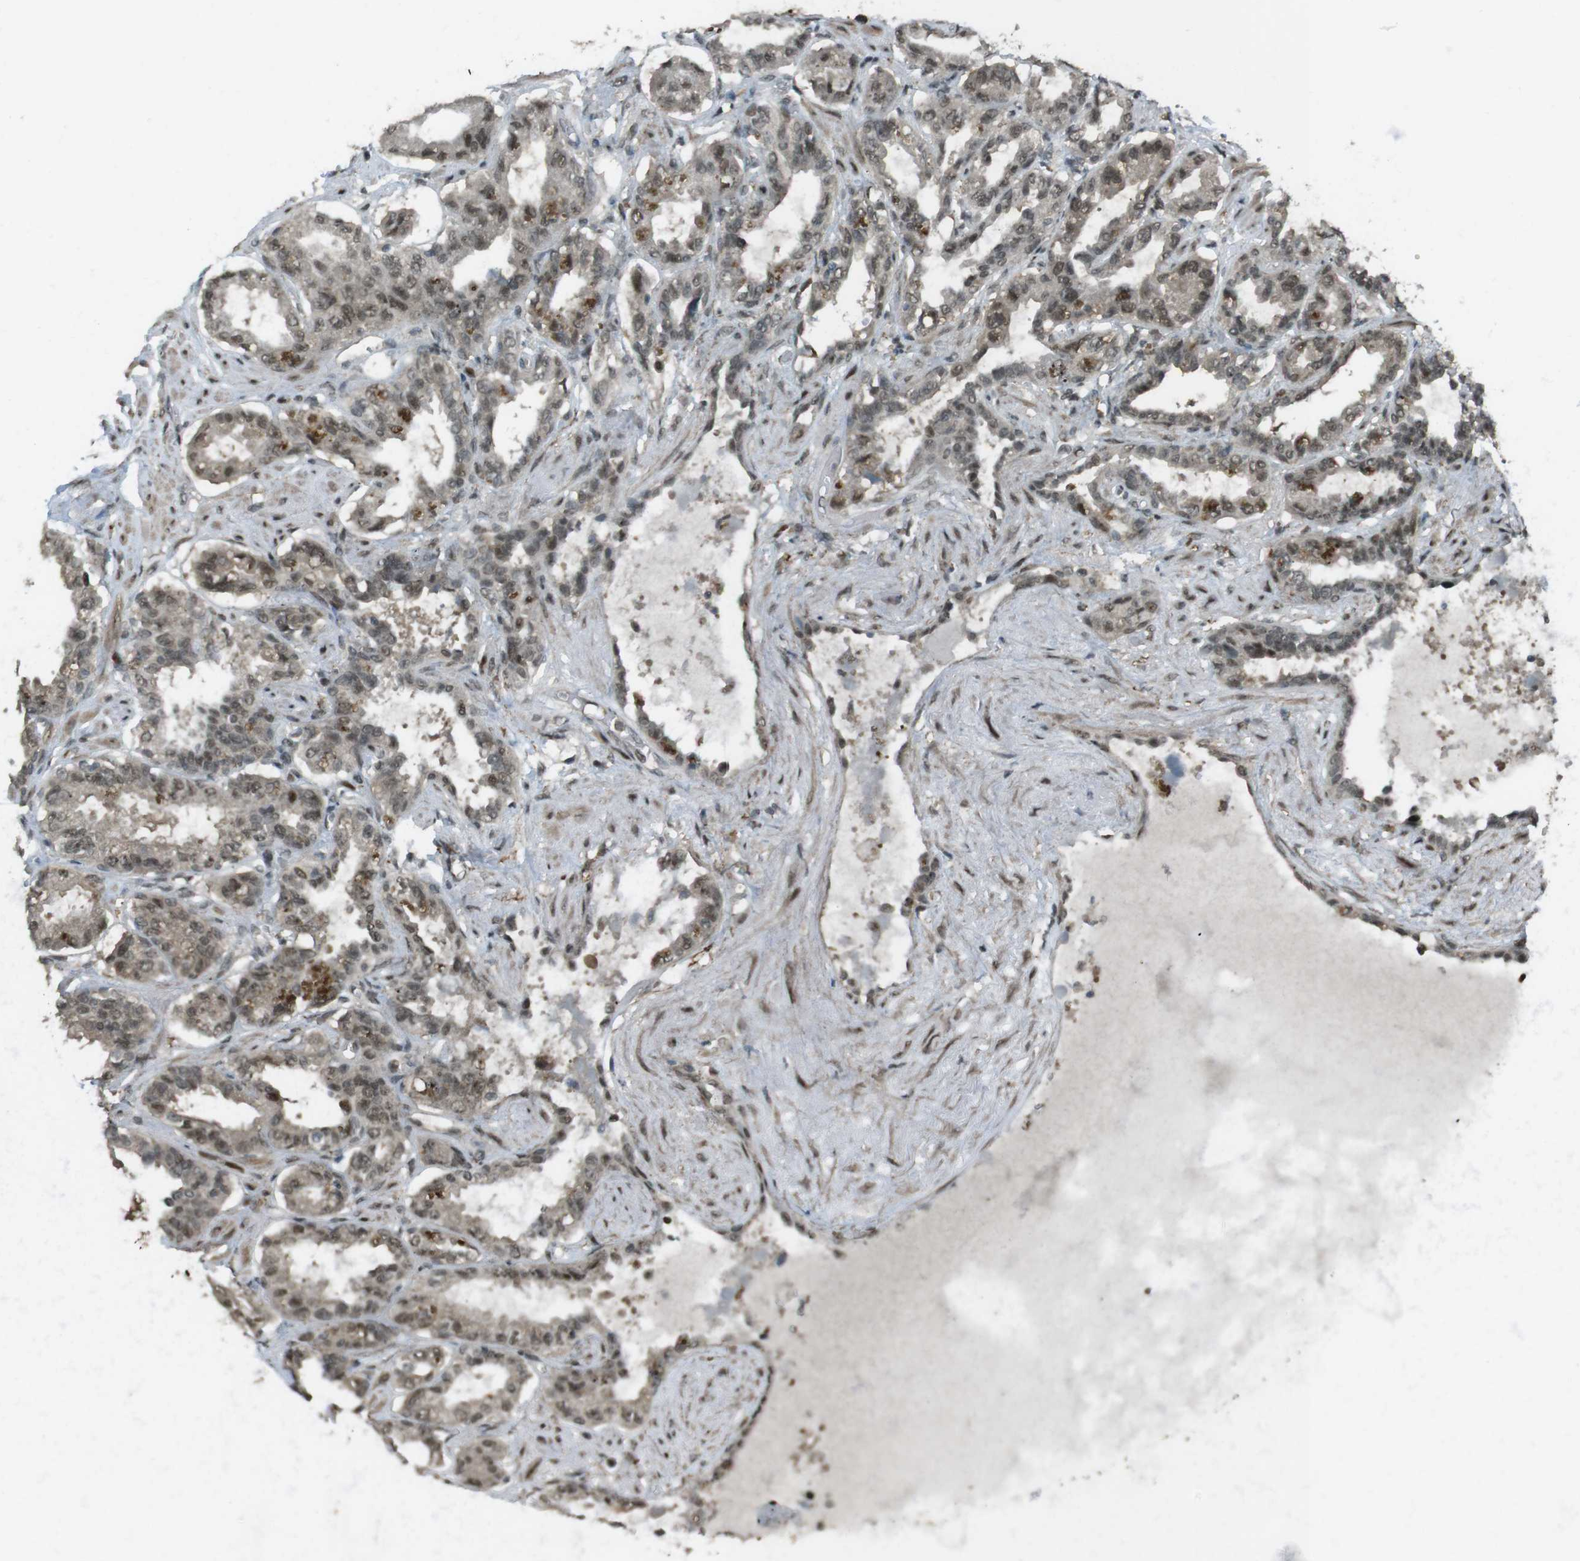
{"staining": {"intensity": "weak", "quantity": "25%-75%", "location": "cytoplasmic/membranous"}, "tissue": "seminal vesicle", "cell_type": "Glandular cells", "image_type": "normal", "snomed": [{"axis": "morphology", "description": "Normal tissue, NOS"}, {"axis": "topography", "description": "Seminal veicle"}], "caption": "Protein positivity by immunohistochemistry (IHC) demonstrates weak cytoplasmic/membranous expression in approximately 25%-75% of glandular cells in benign seminal vesicle. The protein is shown in brown color, while the nuclei are stained blue.", "gene": "SLITRK5", "patient": {"sex": "male", "age": 61}}